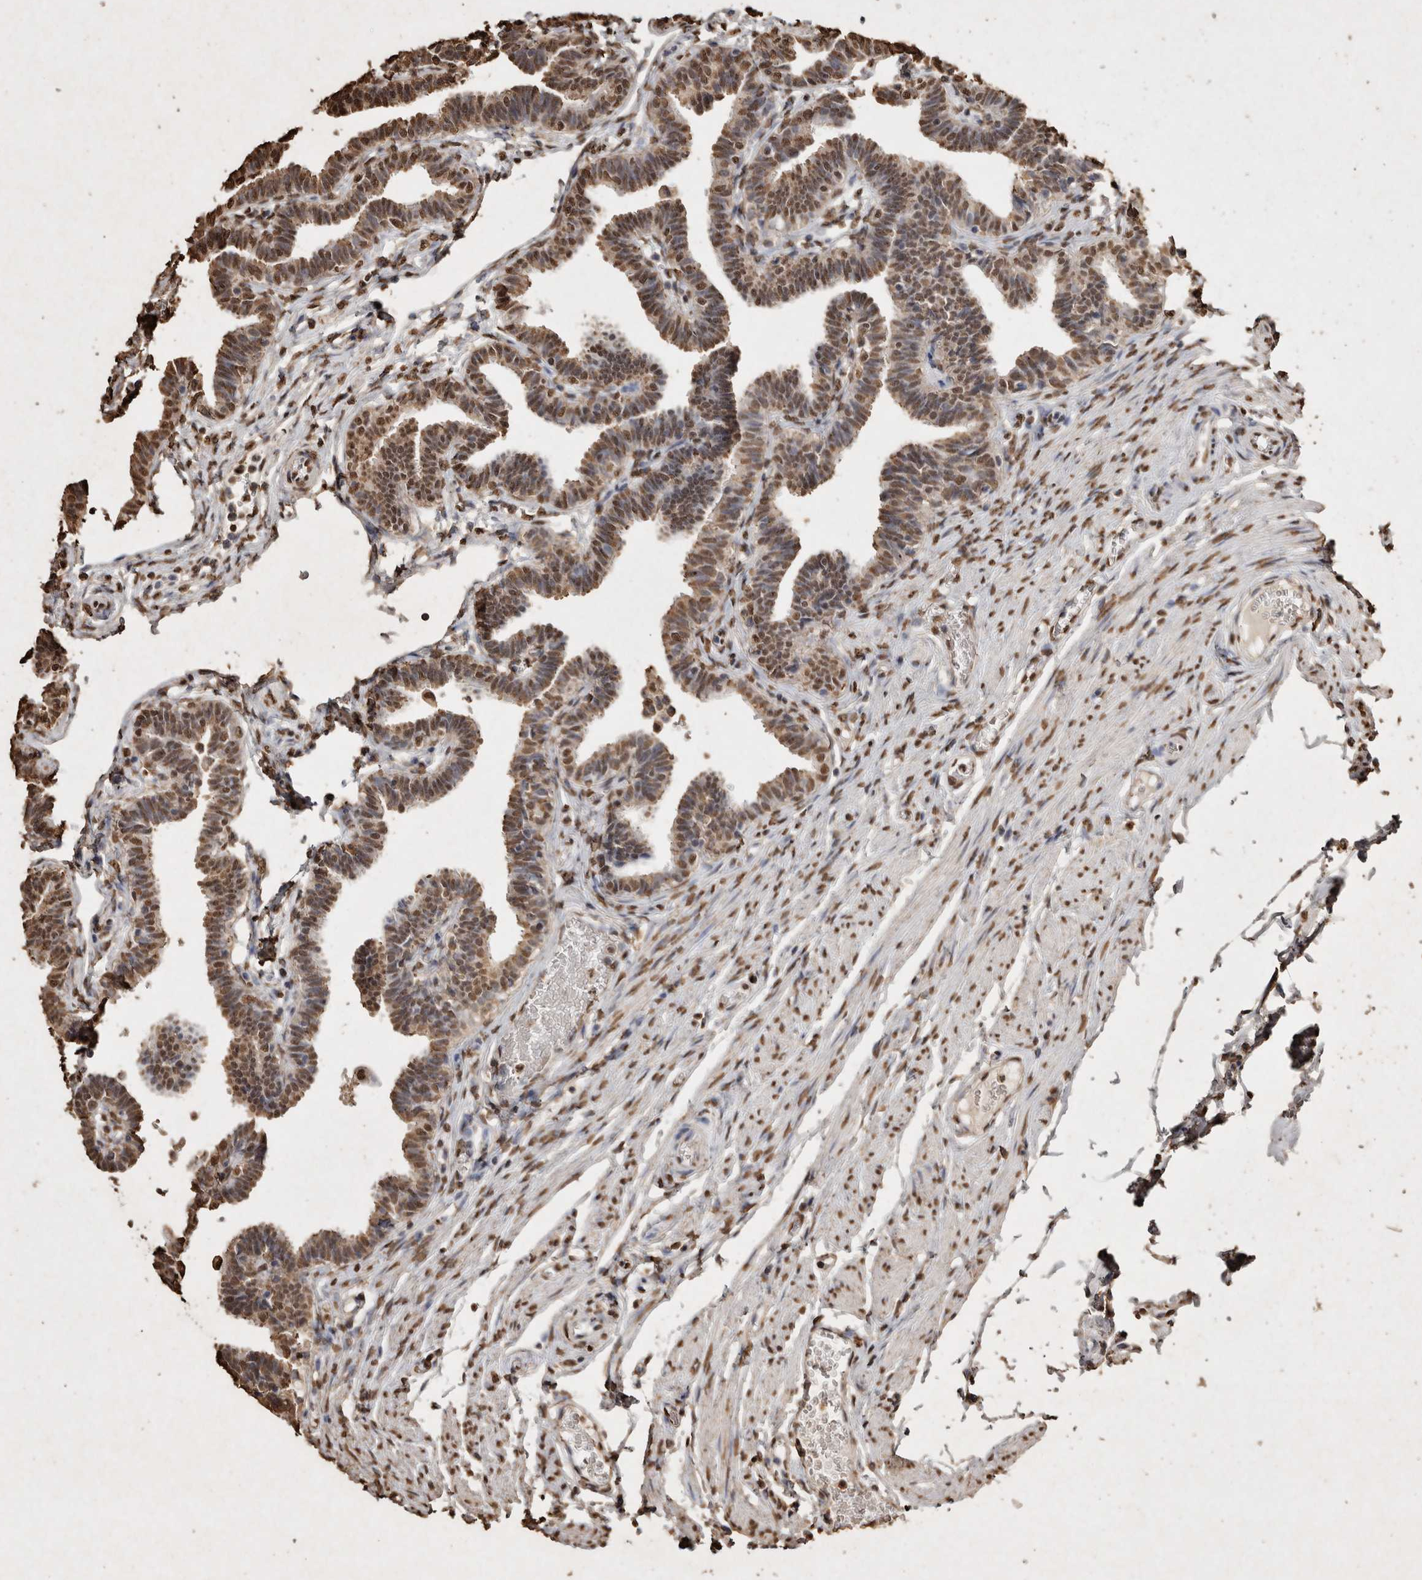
{"staining": {"intensity": "moderate", "quantity": ">75%", "location": "nuclear"}, "tissue": "fallopian tube", "cell_type": "Glandular cells", "image_type": "normal", "snomed": [{"axis": "morphology", "description": "Normal tissue, NOS"}, {"axis": "topography", "description": "Fallopian tube"}, {"axis": "topography", "description": "Ovary"}], "caption": "Glandular cells exhibit medium levels of moderate nuclear expression in about >75% of cells in normal fallopian tube. The staining was performed using DAB to visualize the protein expression in brown, while the nuclei were stained in blue with hematoxylin (Magnification: 20x).", "gene": "FSTL3", "patient": {"sex": "female", "age": 23}}